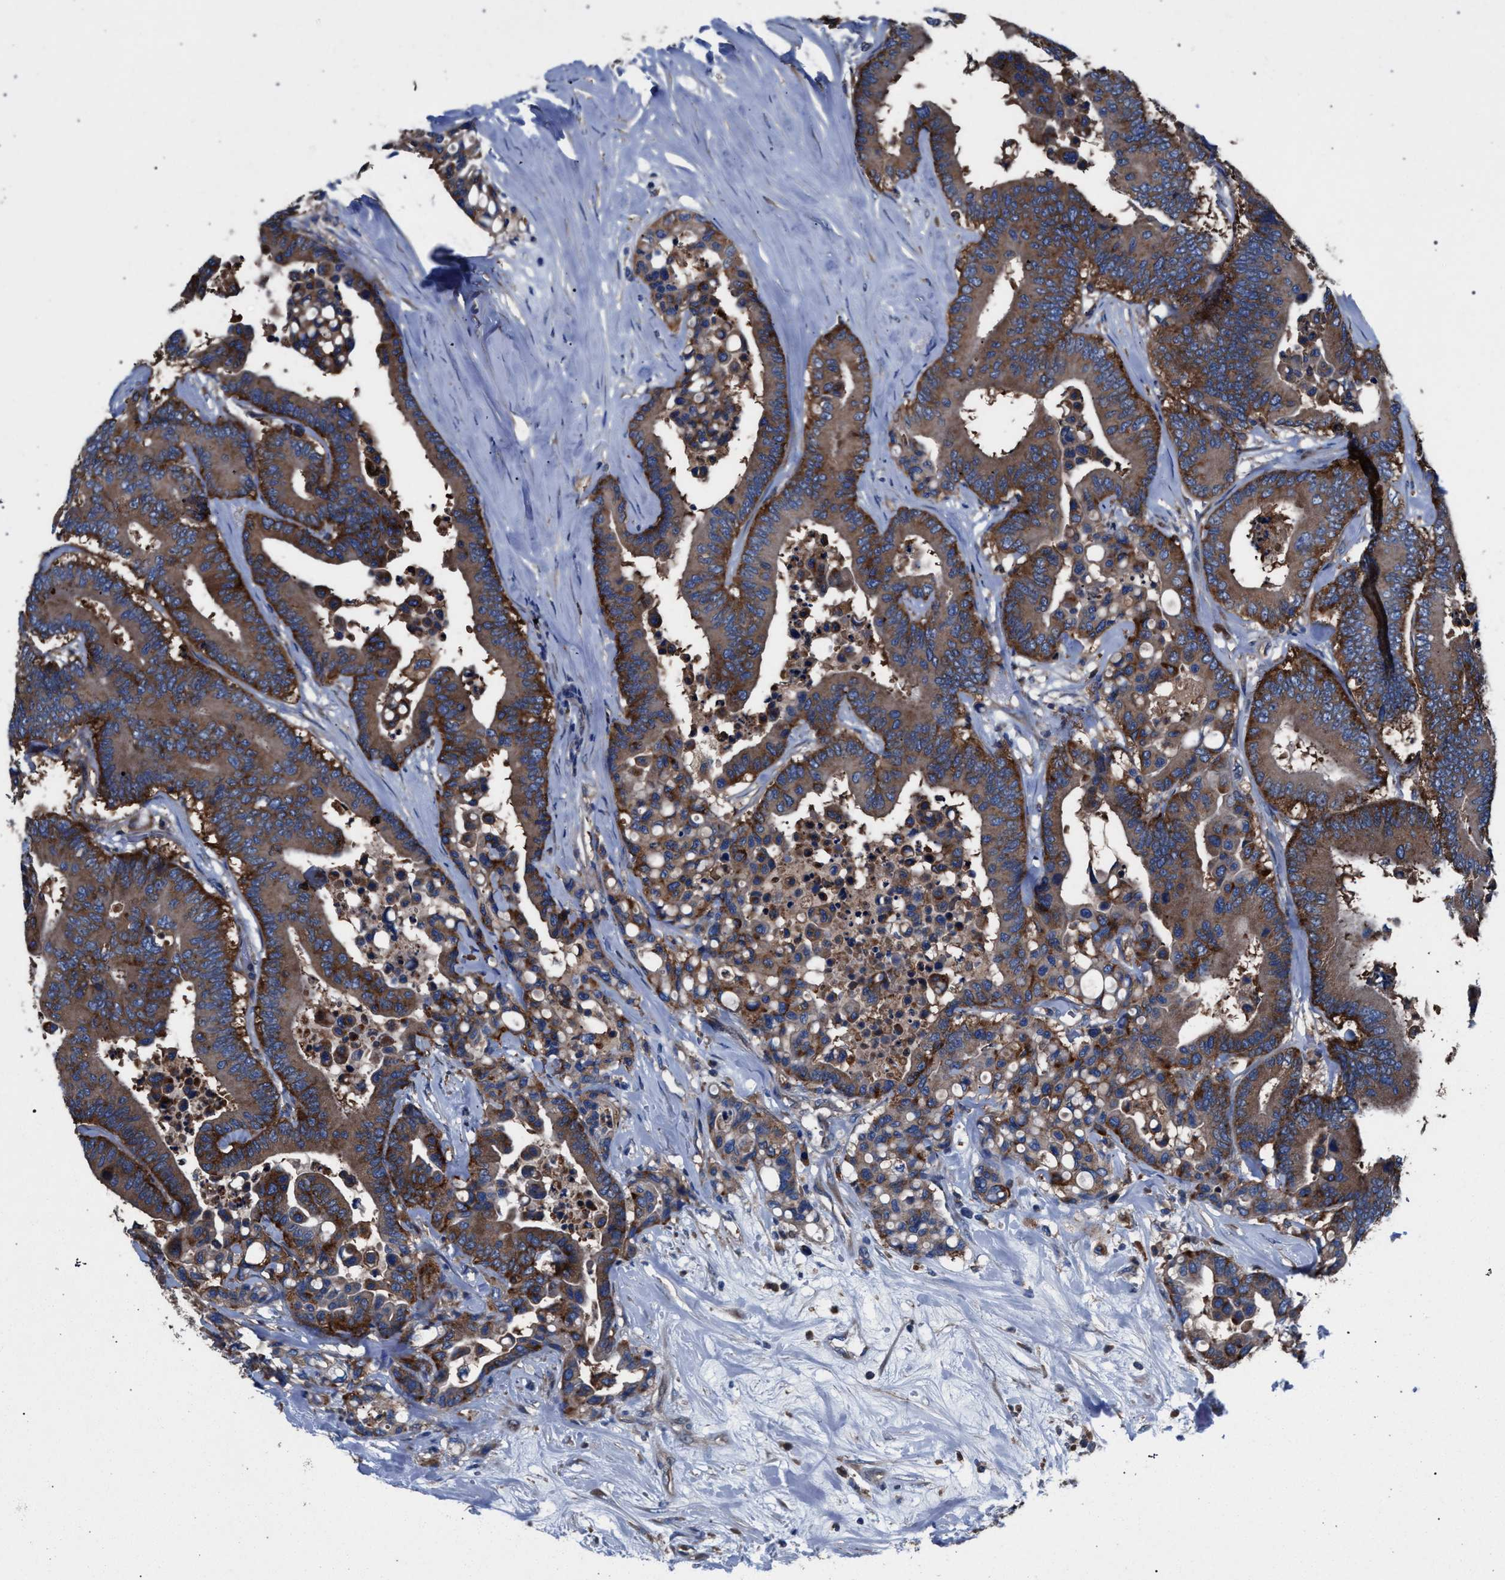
{"staining": {"intensity": "strong", "quantity": "25%-75%", "location": "cytoplasmic/membranous"}, "tissue": "colorectal cancer", "cell_type": "Tumor cells", "image_type": "cancer", "snomed": [{"axis": "morphology", "description": "Normal tissue, NOS"}, {"axis": "morphology", "description": "Adenocarcinoma, NOS"}, {"axis": "topography", "description": "Colon"}], "caption": "There is high levels of strong cytoplasmic/membranous staining in tumor cells of adenocarcinoma (colorectal), as demonstrated by immunohistochemical staining (brown color).", "gene": "ATP6V0A1", "patient": {"sex": "male", "age": 82}}